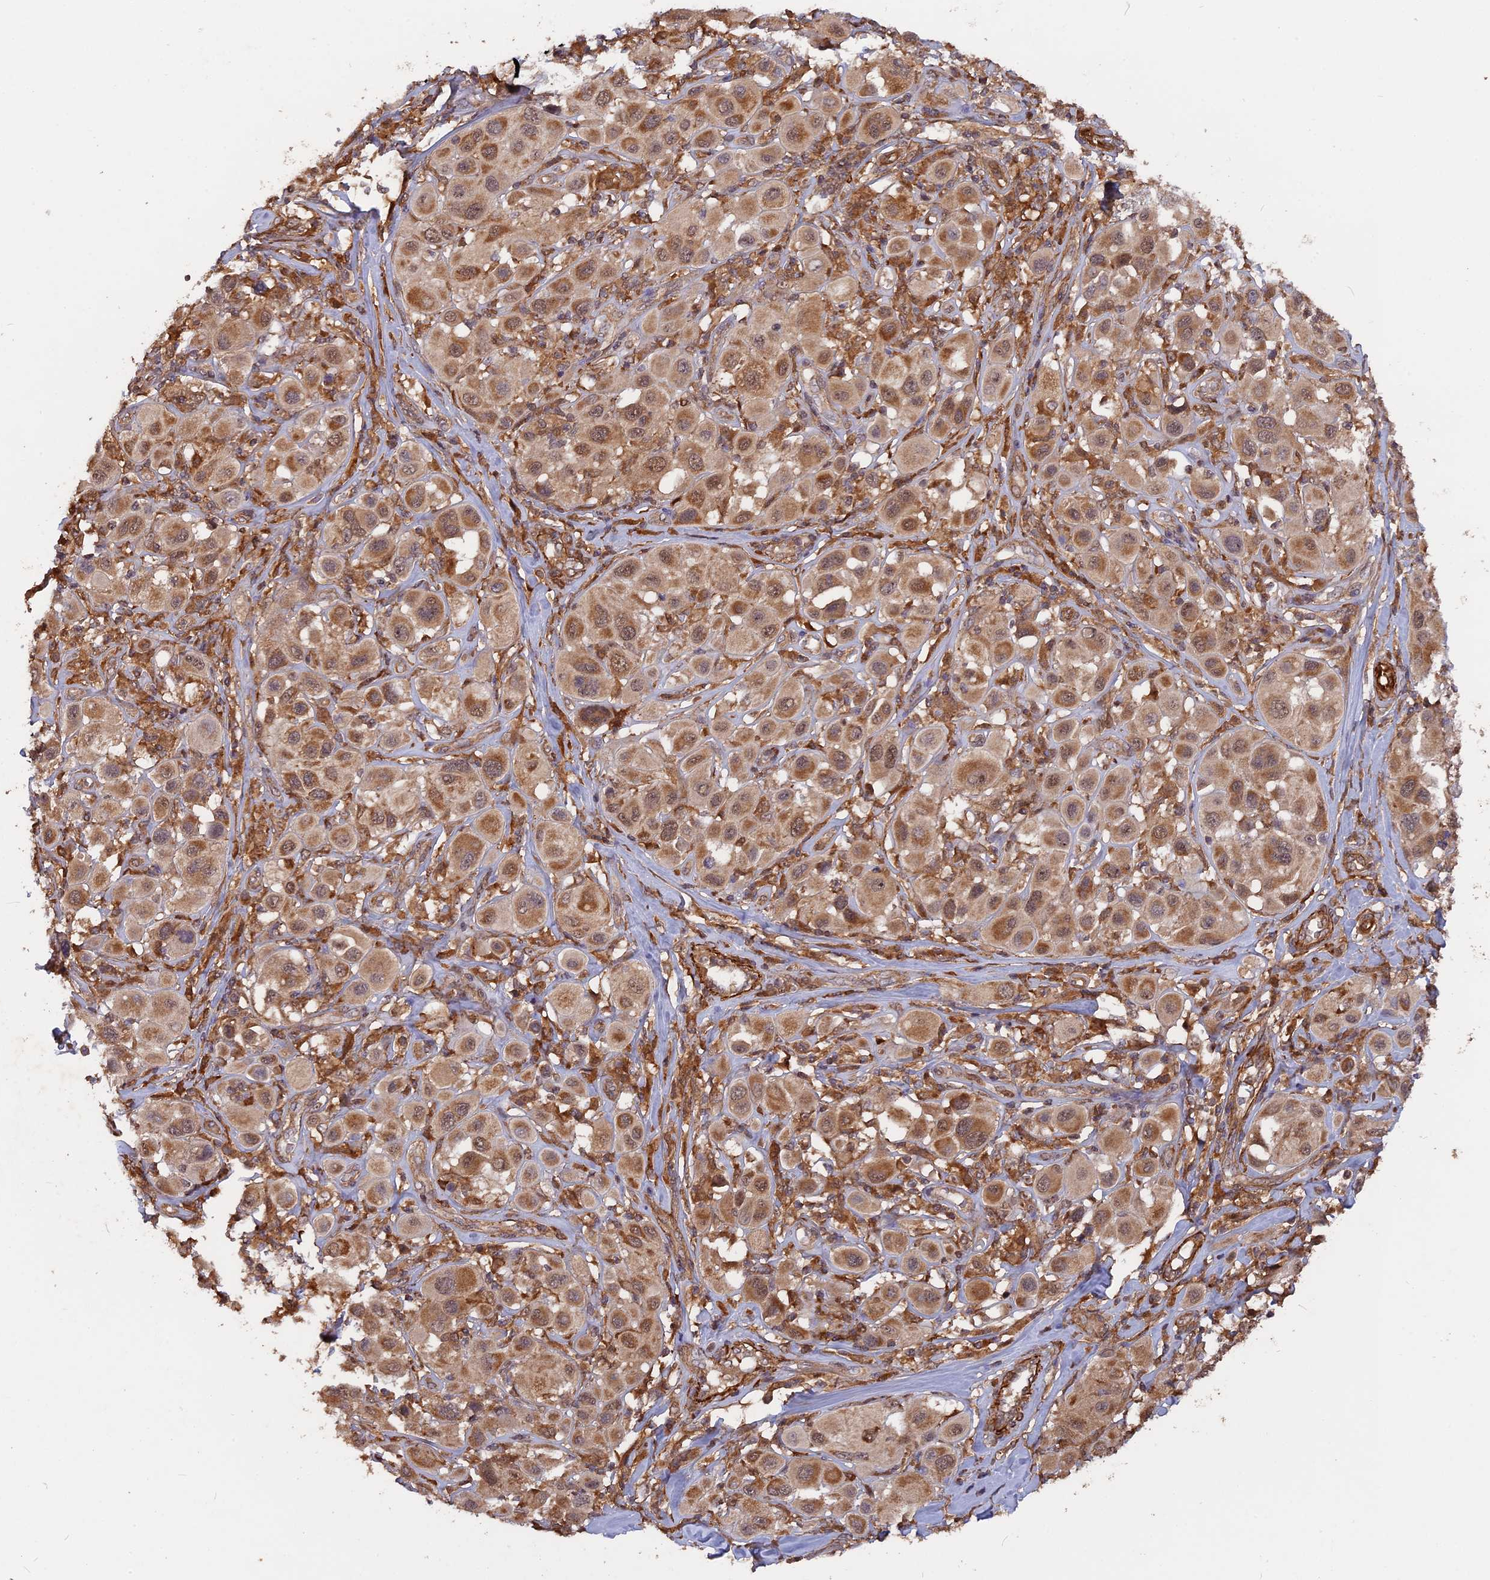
{"staining": {"intensity": "moderate", "quantity": ">75%", "location": "cytoplasmic/membranous"}, "tissue": "melanoma", "cell_type": "Tumor cells", "image_type": "cancer", "snomed": [{"axis": "morphology", "description": "Malignant melanoma, Metastatic site"}, {"axis": "topography", "description": "Skin"}], "caption": "Immunohistochemical staining of human malignant melanoma (metastatic site) shows medium levels of moderate cytoplasmic/membranous staining in approximately >75% of tumor cells.", "gene": "SAC3D1", "patient": {"sex": "male", "age": 41}}